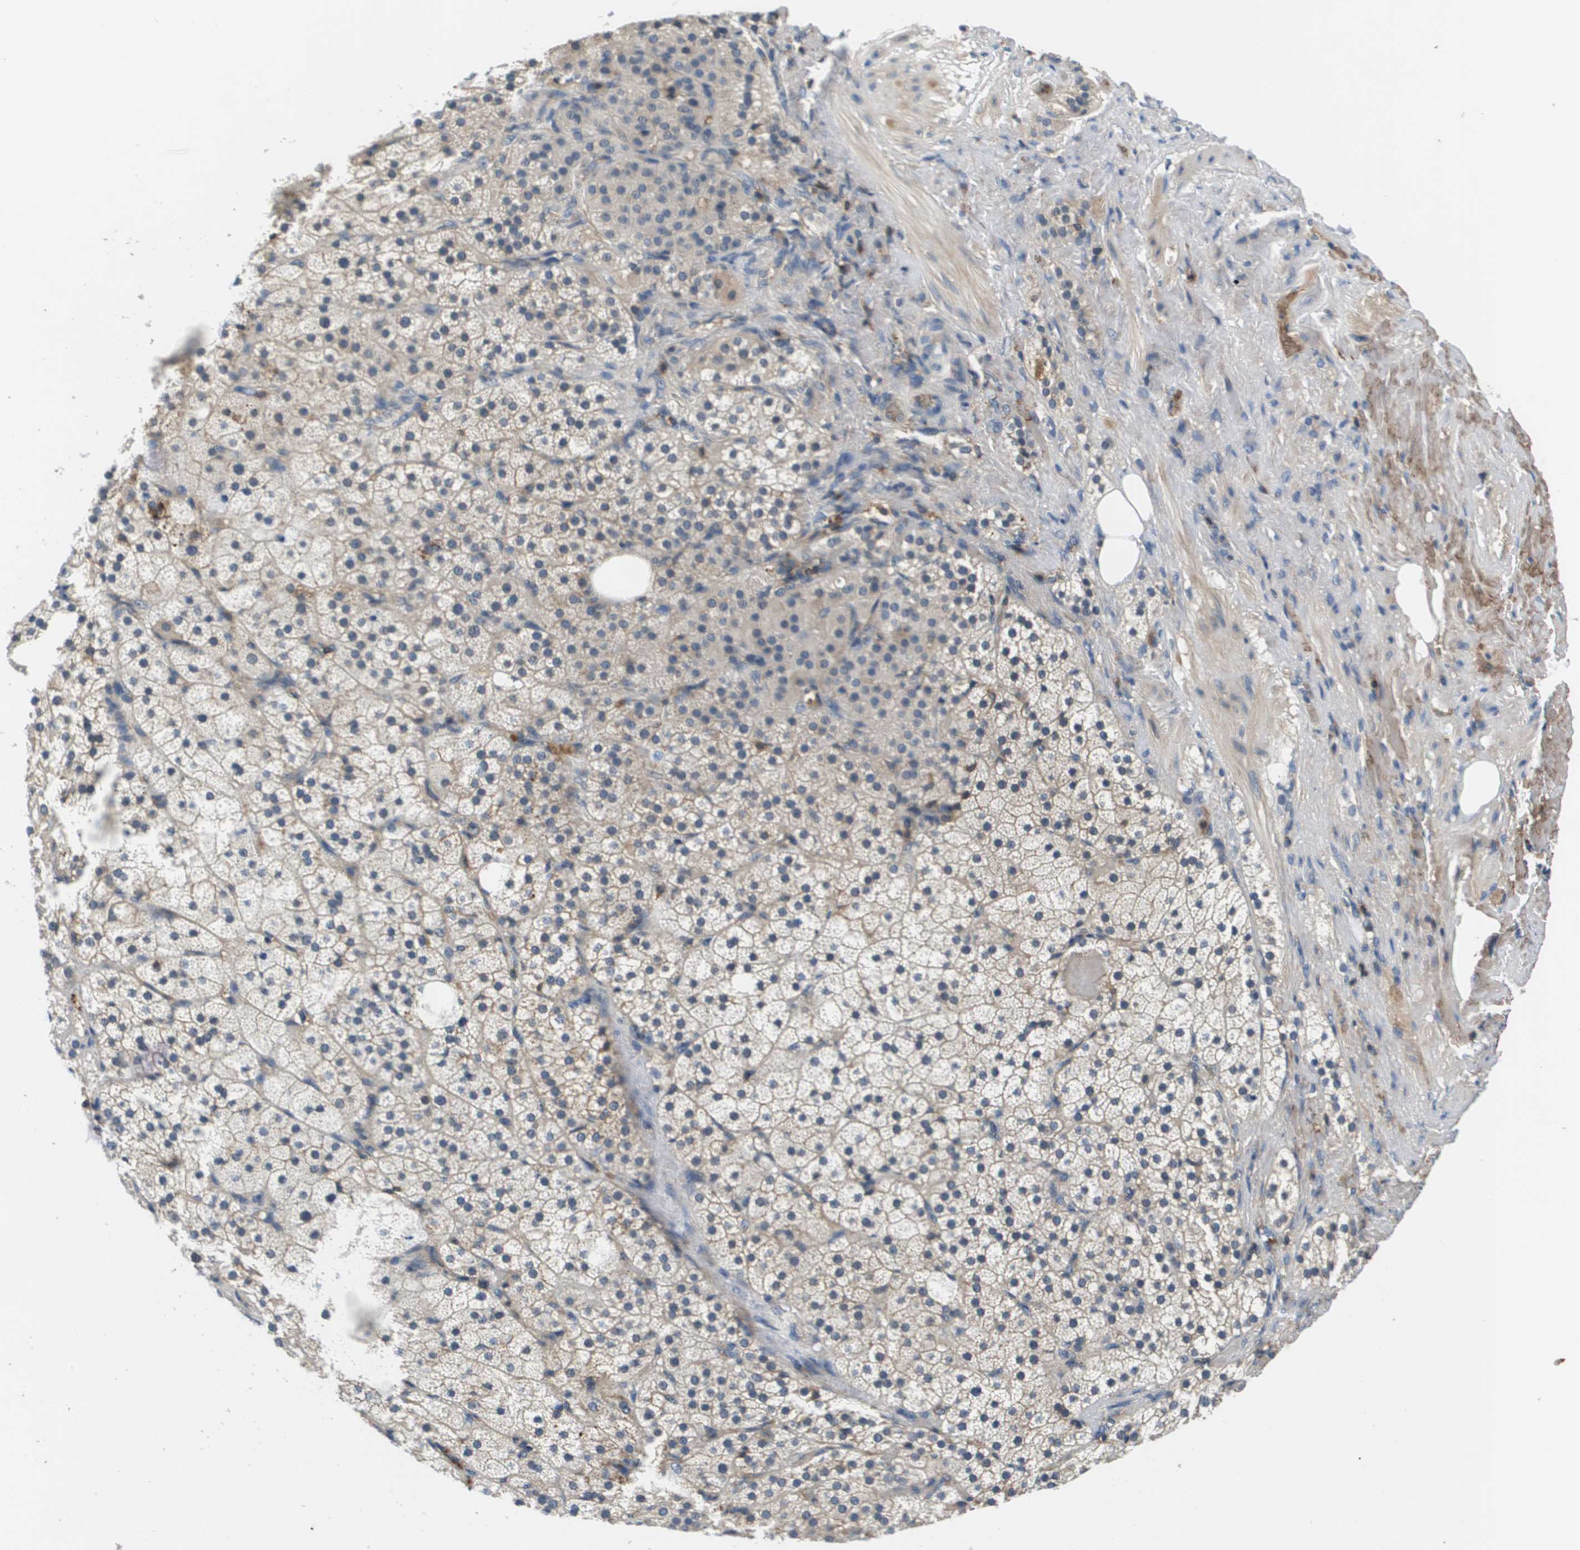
{"staining": {"intensity": "moderate", "quantity": "<25%", "location": "cytoplasmic/membranous"}, "tissue": "adrenal gland", "cell_type": "Glandular cells", "image_type": "normal", "snomed": [{"axis": "morphology", "description": "Normal tissue, NOS"}, {"axis": "topography", "description": "Adrenal gland"}], "caption": "Moderate cytoplasmic/membranous positivity for a protein is seen in approximately <25% of glandular cells of normal adrenal gland using immunohistochemistry (IHC).", "gene": "KCNQ5", "patient": {"sex": "female", "age": 59}}